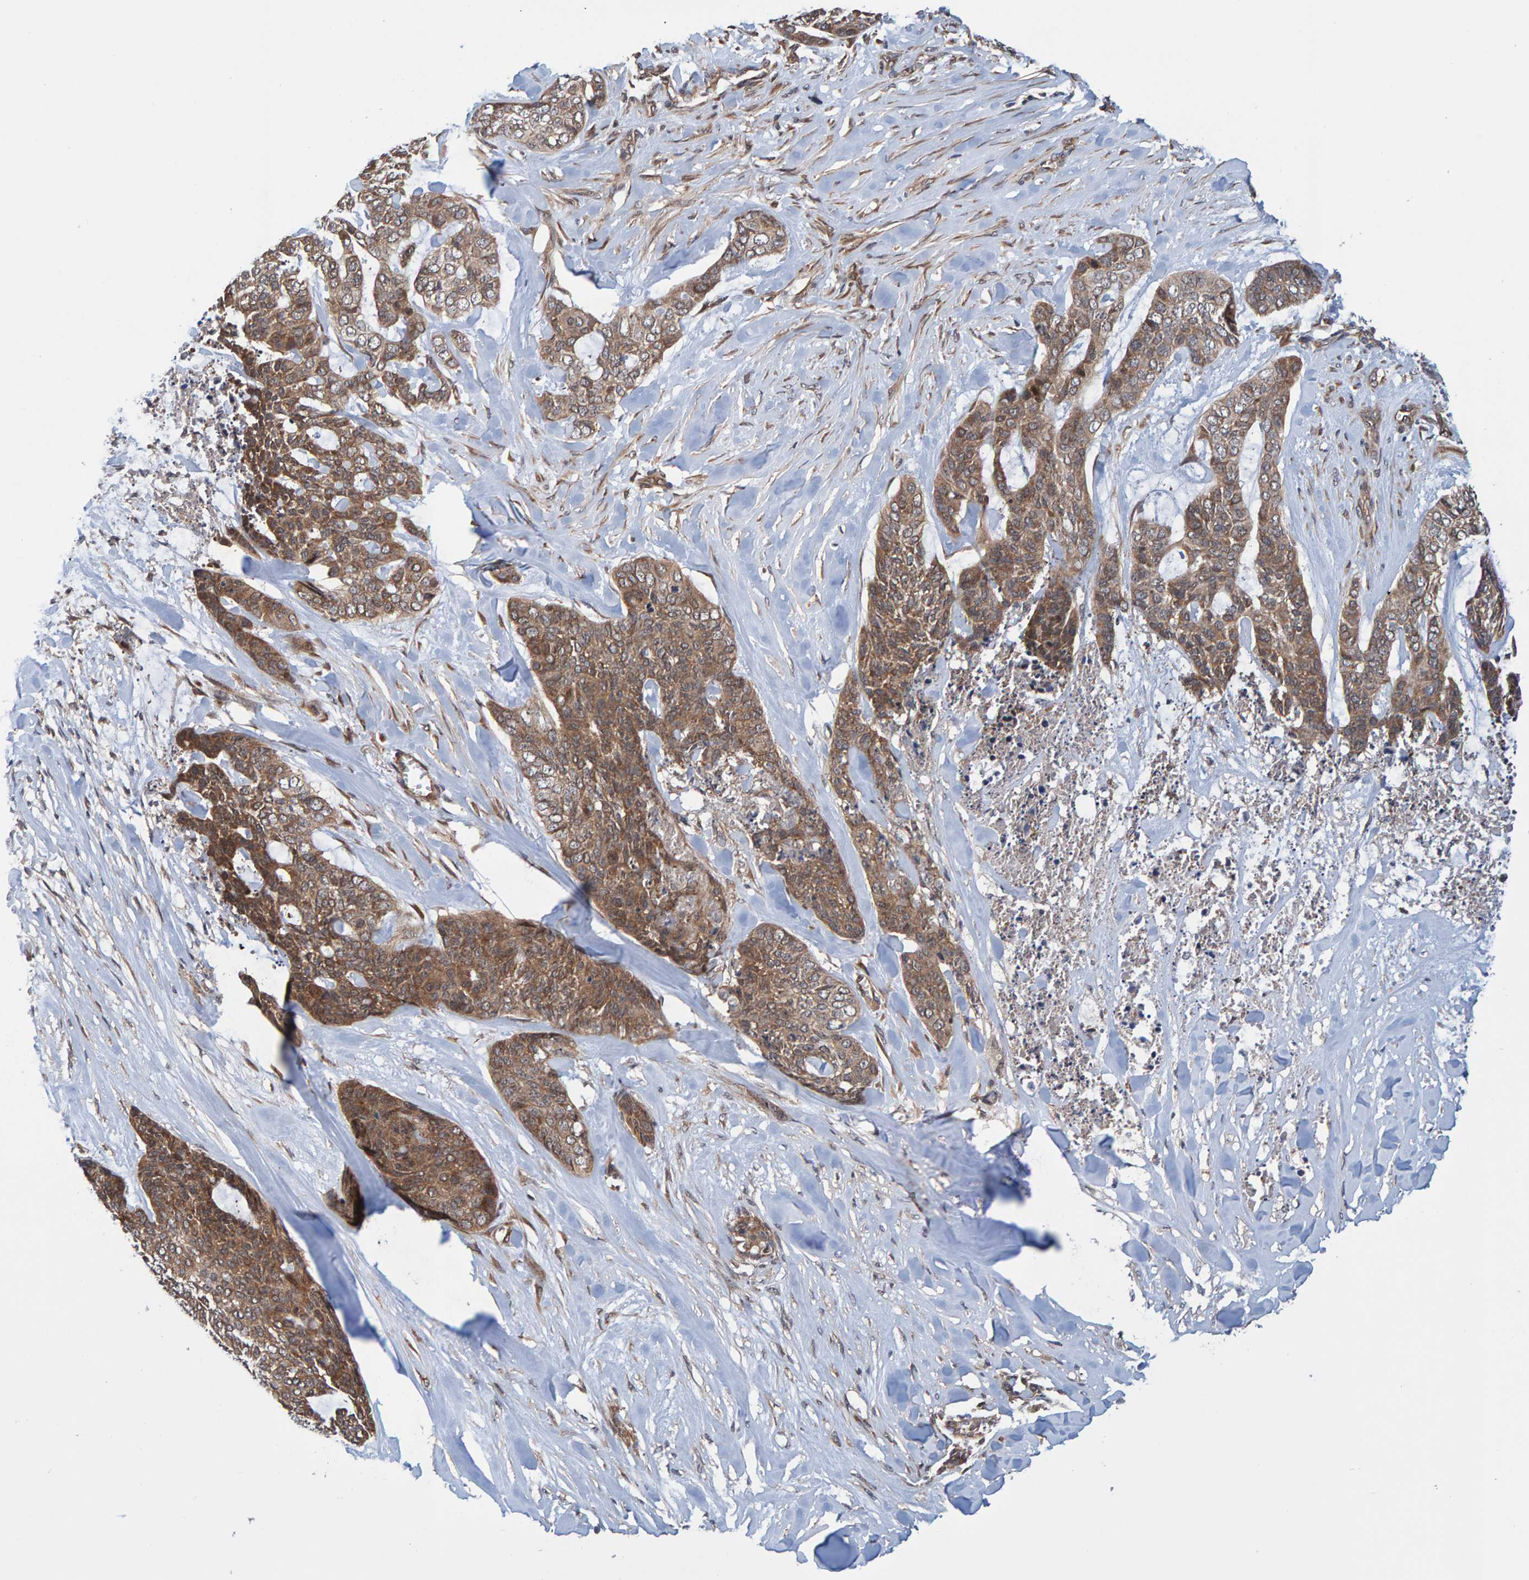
{"staining": {"intensity": "moderate", "quantity": ">75%", "location": "cytoplasmic/membranous"}, "tissue": "skin cancer", "cell_type": "Tumor cells", "image_type": "cancer", "snomed": [{"axis": "morphology", "description": "Basal cell carcinoma"}, {"axis": "topography", "description": "Skin"}], "caption": "Immunohistochemistry (IHC) micrograph of human basal cell carcinoma (skin) stained for a protein (brown), which shows medium levels of moderate cytoplasmic/membranous staining in about >75% of tumor cells.", "gene": "SCRN2", "patient": {"sex": "female", "age": 64}}